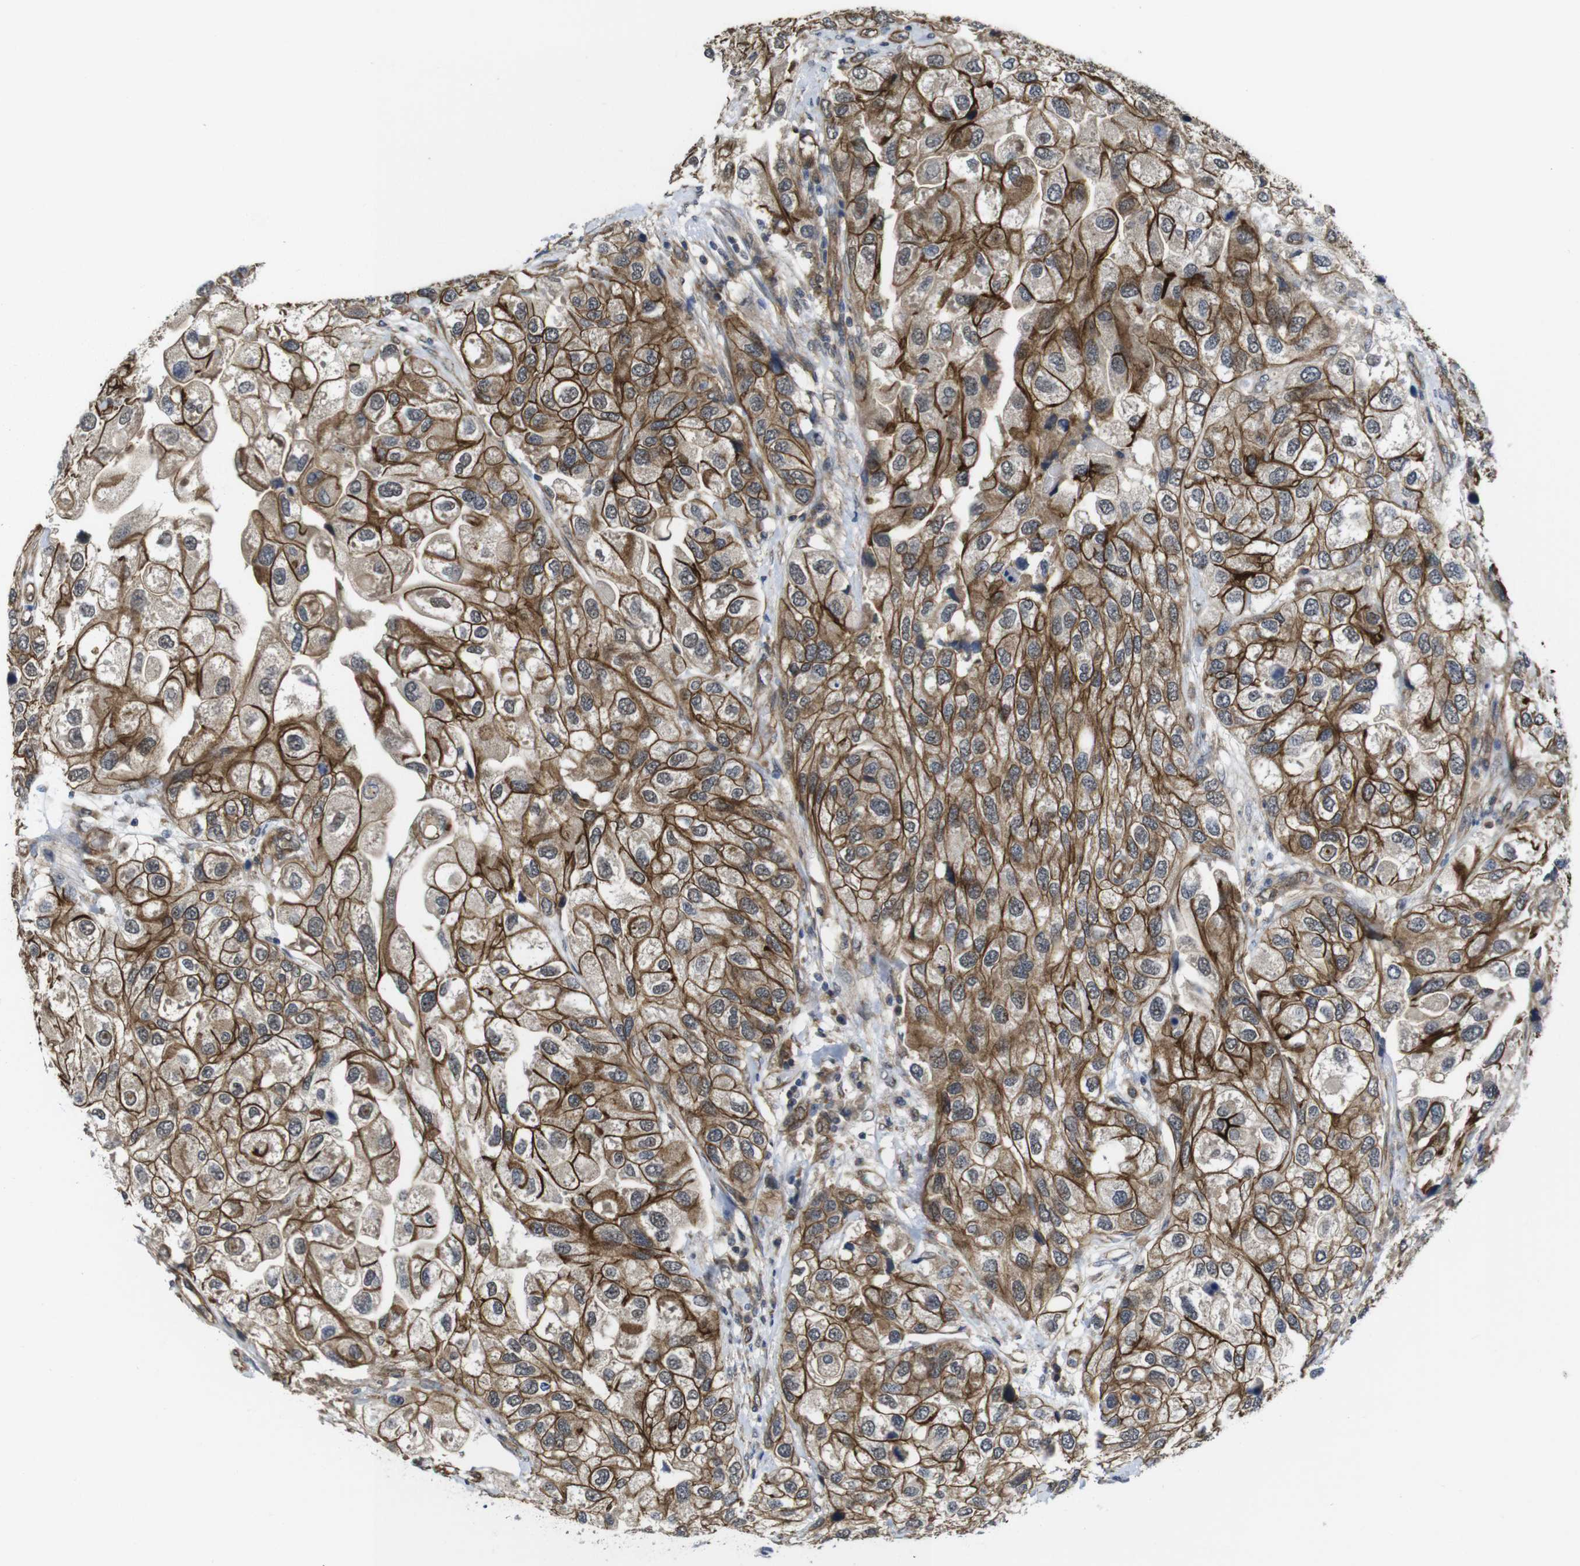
{"staining": {"intensity": "strong", "quantity": ">75%", "location": "cytoplasmic/membranous"}, "tissue": "urothelial cancer", "cell_type": "Tumor cells", "image_type": "cancer", "snomed": [{"axis": "morphology", "description": "Urothelial carcinoma, High grade"}, {"axis": "topography", "description": "Urinary bladder"}], "caption": "Immunohistochemistry micrograph of neoplastic tissue: human high-grade urothelial carcinoma stained using IHC displays high levels of strong protein expression localized specifically in the cytoplasmic/membranous of tumor cells, appearing as a cytoplasmic/membranous brown color.", "gene": "ZDHHC5", "patient": {"sex": "female", "age": 64}}